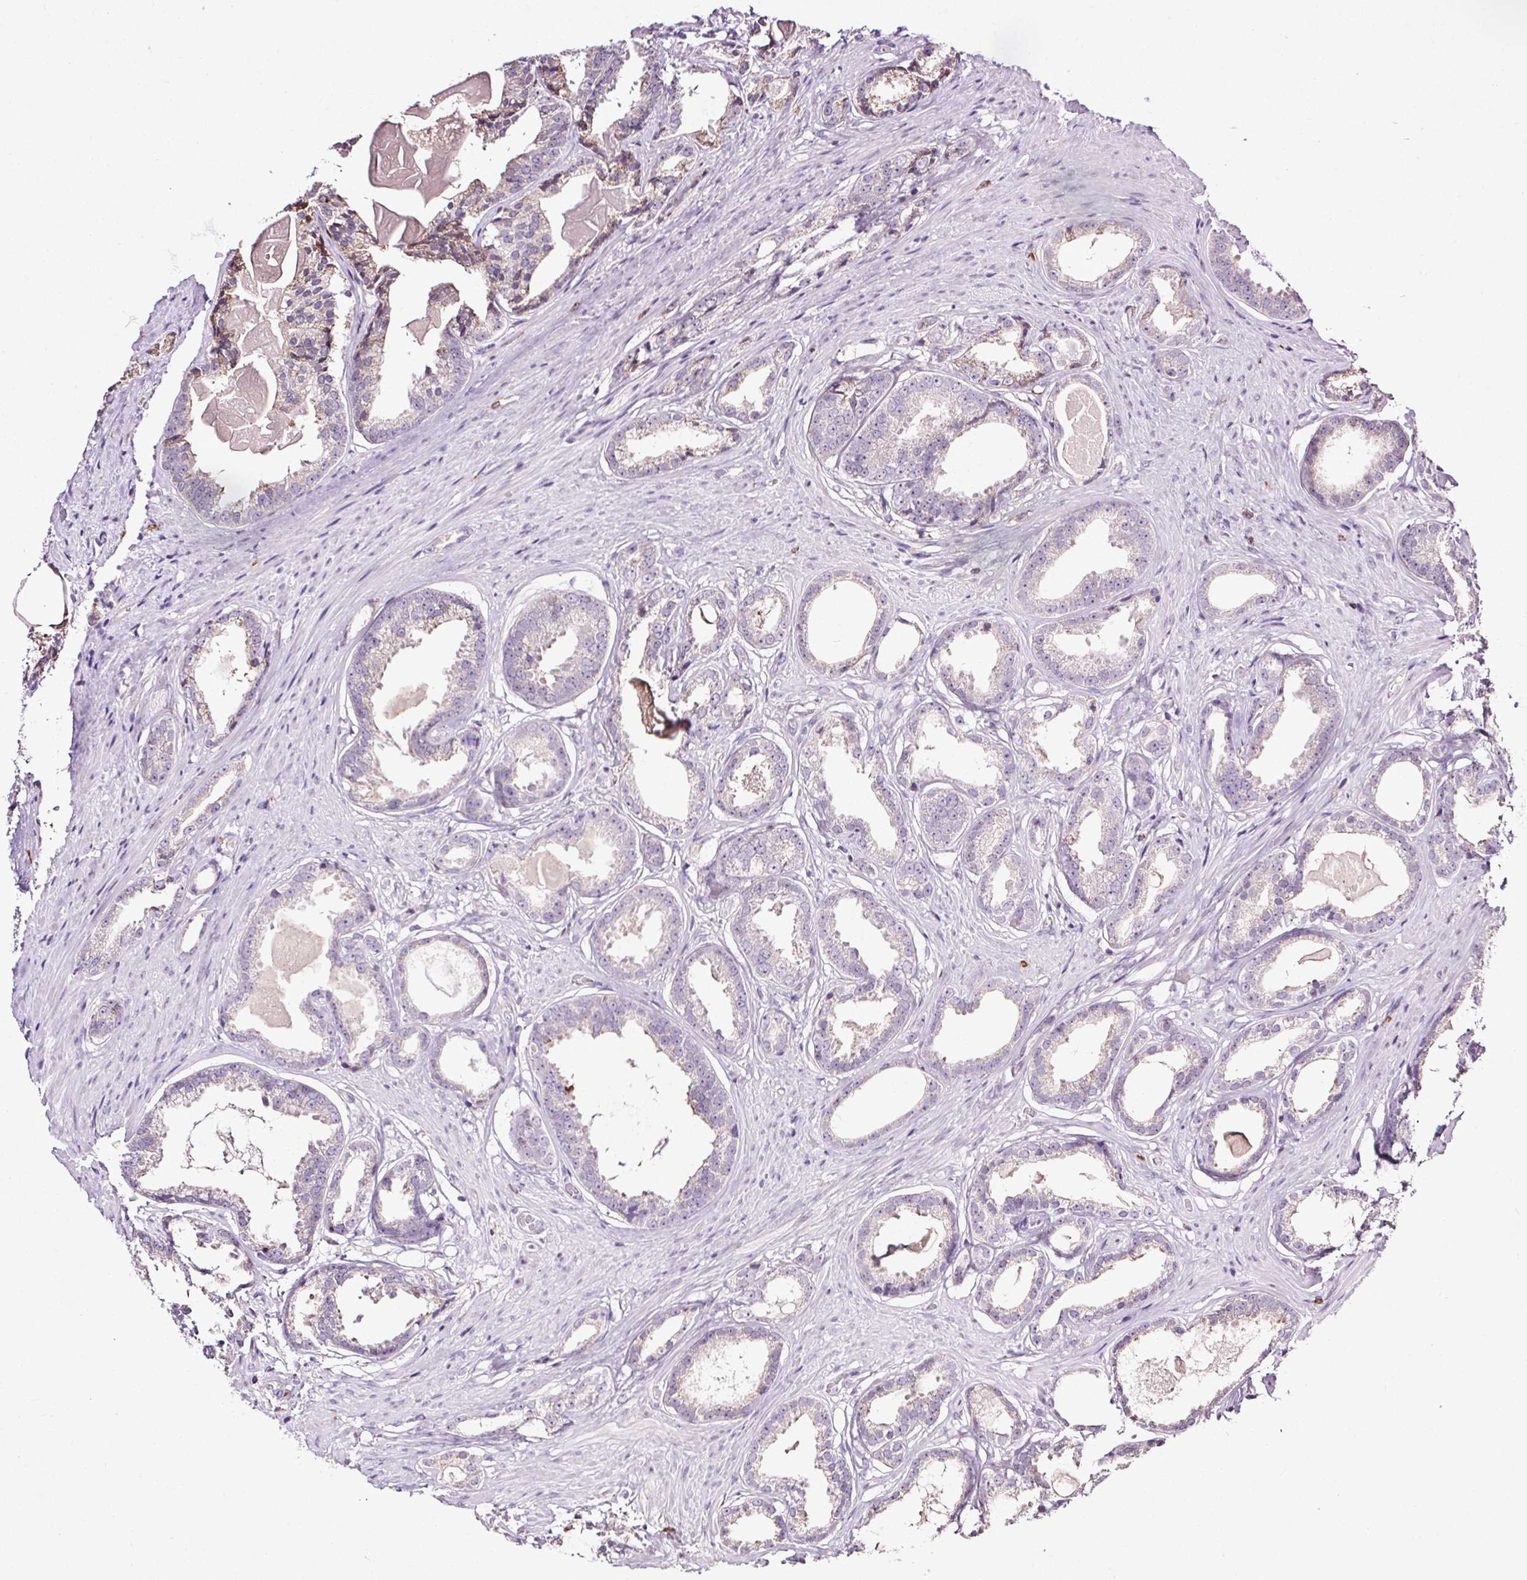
{"staining": {"intensity": "negative", "quantity": "none", "location": "none"}, "tissue": "prostate cancer", "cell_type": "Tumor cells", "image_type": "cancer", "snomed": [{"axis": "morphology", "description": "Adenocarcinoma, Low grade"}, {"axis": "topography", "description": "Prostate"}], "caption": "Immunohistochemical staining of low-grade adenocarcinoma (prostate) demonstrates no significant staining in tumor cells. Brightfield microscopy of IHC stained with DAB (3,3'-diaminobenzidine) (brown) and hematoxylin (blue), captured at high magnification.", "gene": "SNX31", "patient": {"sex": "male", "age": 65}}